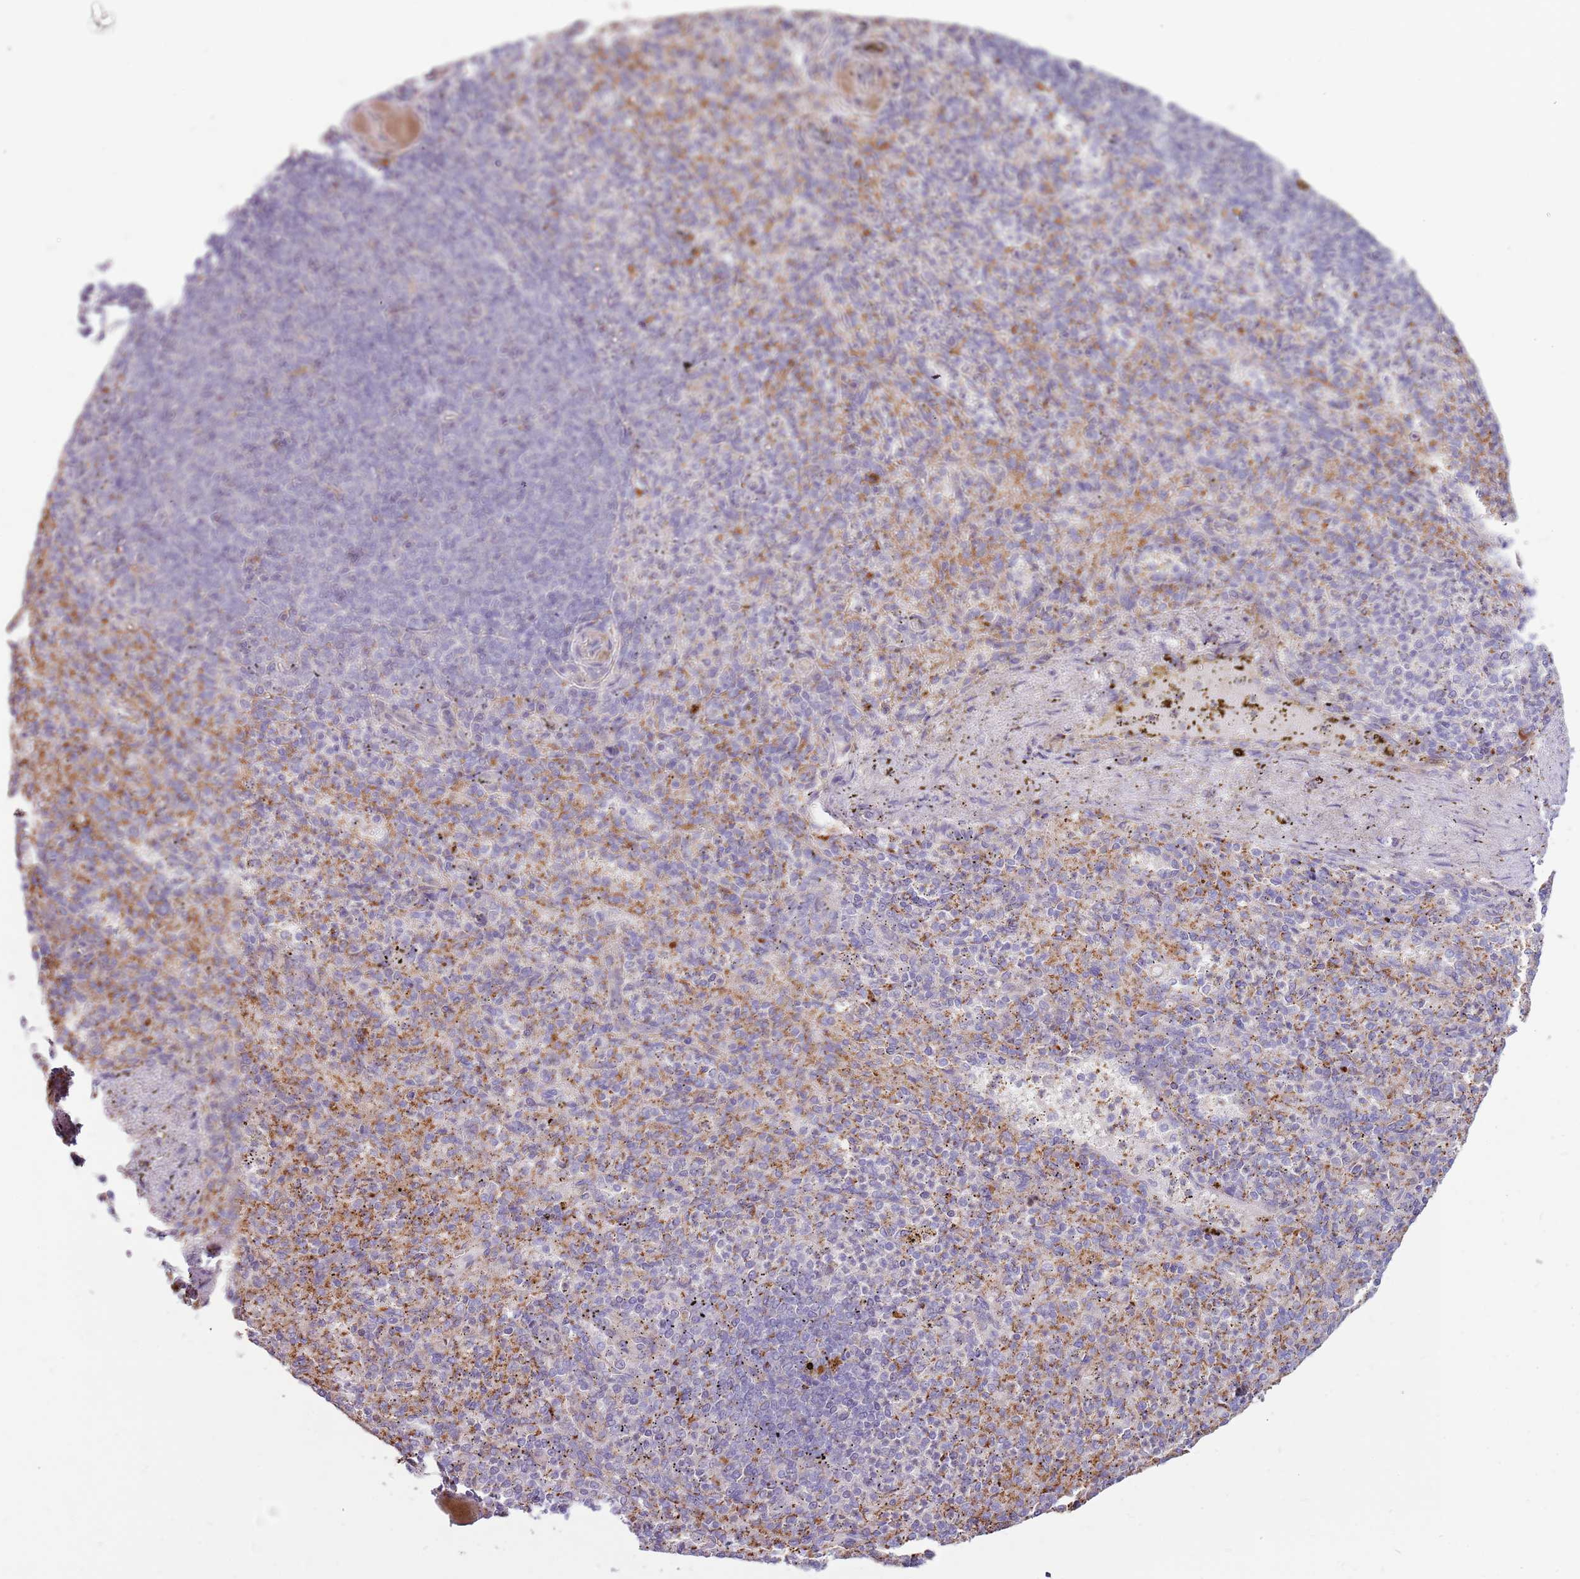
{"staining": {"intensity": "negative", "quantity": "none", "location": "none"}, "tissue": "spleen", "cell_type": "Cells in red pulp", "image_type": "normal", "snomed": [{"axis": "morphology", "description": "Normal tissue, NOS"}, {"axis": "topography", "description": "Spleen"}], "caption": "This image is of normal spleen stained with immunohistochemistry (IHC) to label a protein in brown with the nuclei are counter-stained blue. There is no positivity in cells in red pulp.", "gene": "EMC1", "patient": {"sex": "female", "age": 74}}